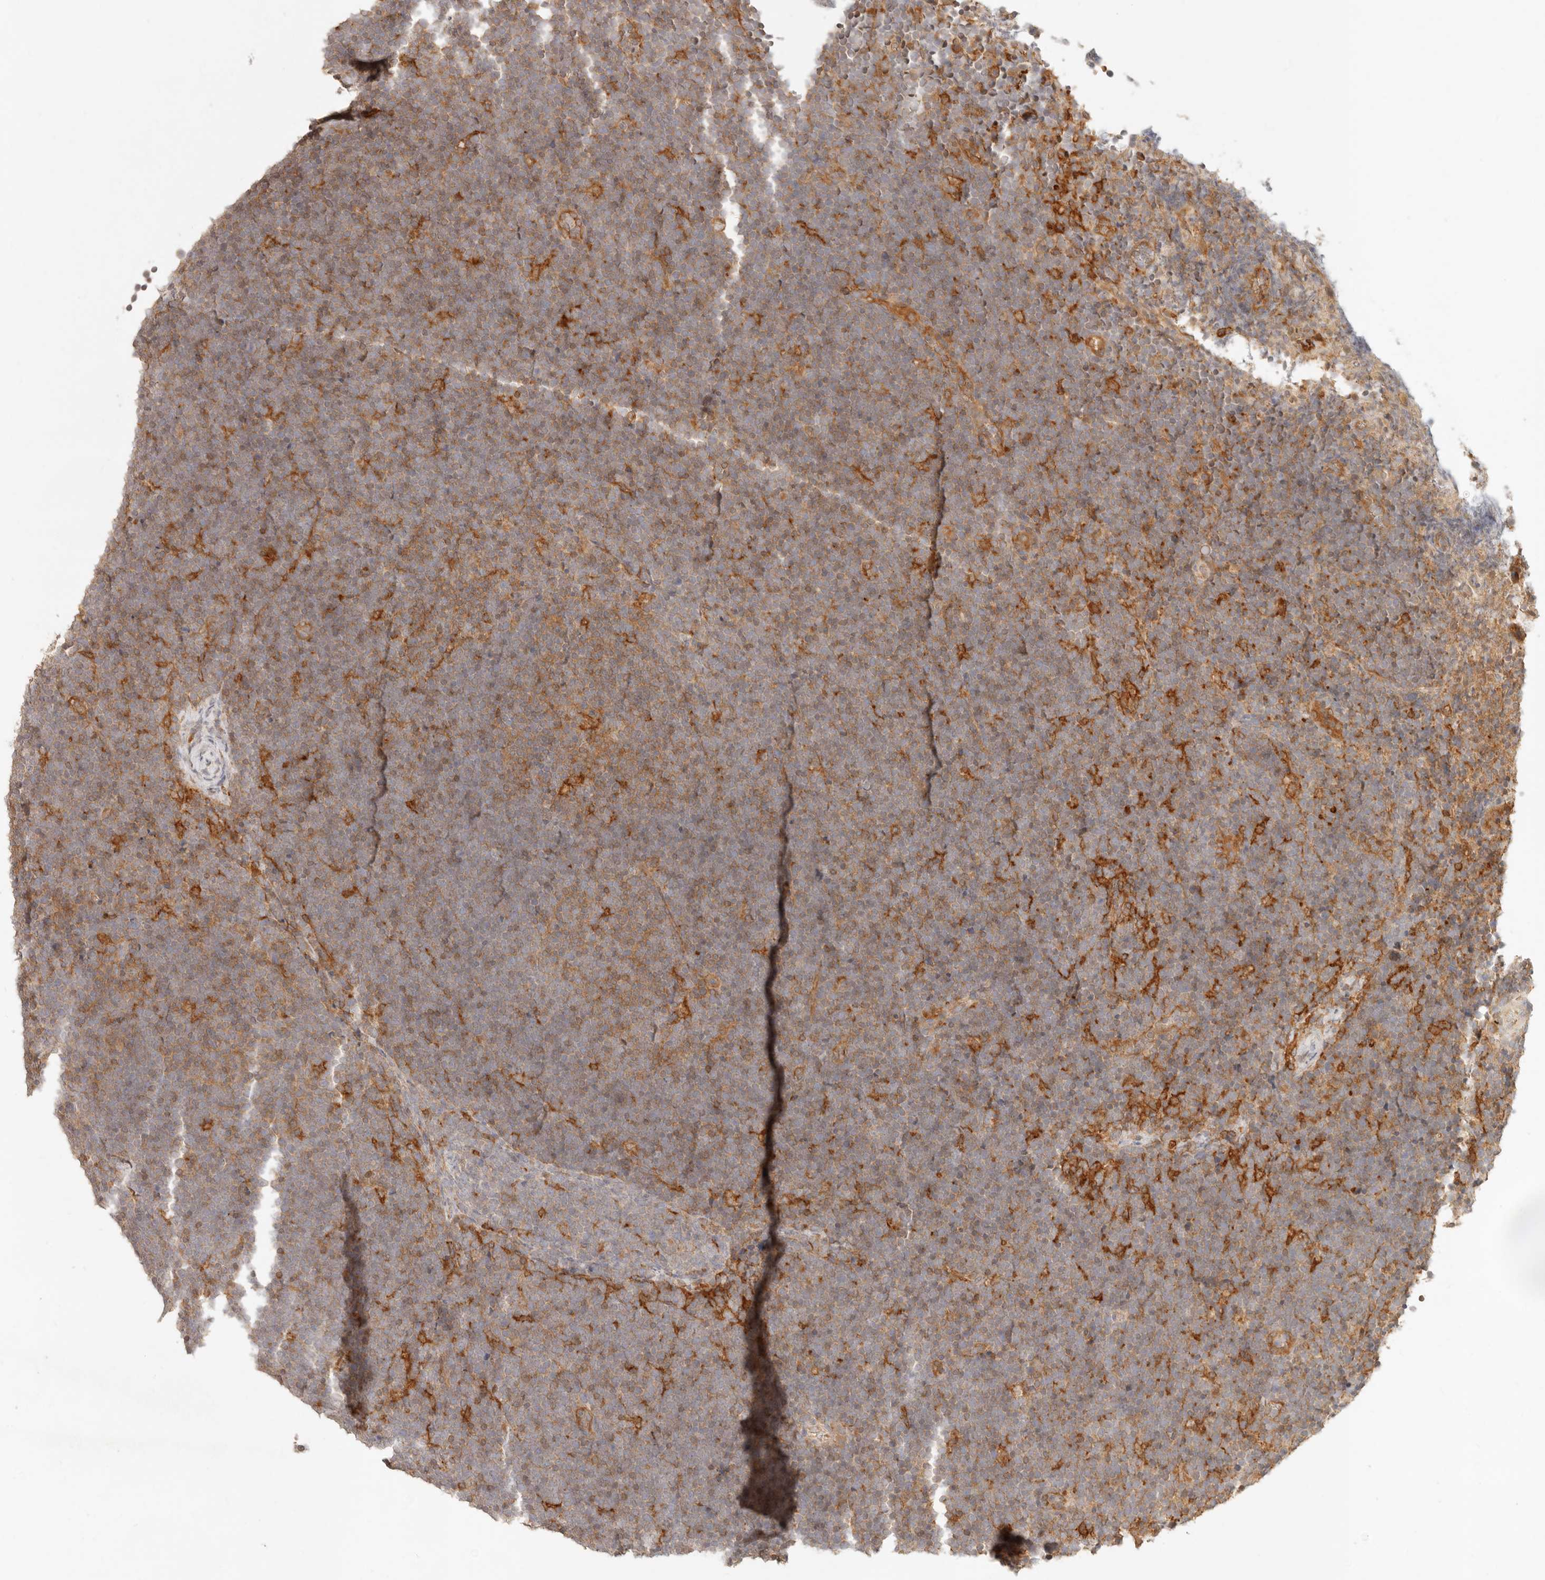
{"staining": {"intensity": "moderate", "quantity": "25%-75%", "location": "cytoplasmic/membranous"}, "tissue": "lymphoma", "cell_type": "Tumor cells", "image_type": "cancer", "snomed": [{"axis": "morphology", "description": "Malignant lymphoma, non-Hodgkin's type, High grade"}, {"axis": "topography", "description": "Lymph node"}], "caption": "This is an image of immunohistochemistry (IHC) staining of malignant lymphoma, non-Hodgkin's type (high-grade), which shows moderate positivity in the cytoplasmic/membranous of tumor cells.", "gene": "NECAP2", "patient": {"sex": "male", "age": 13}}